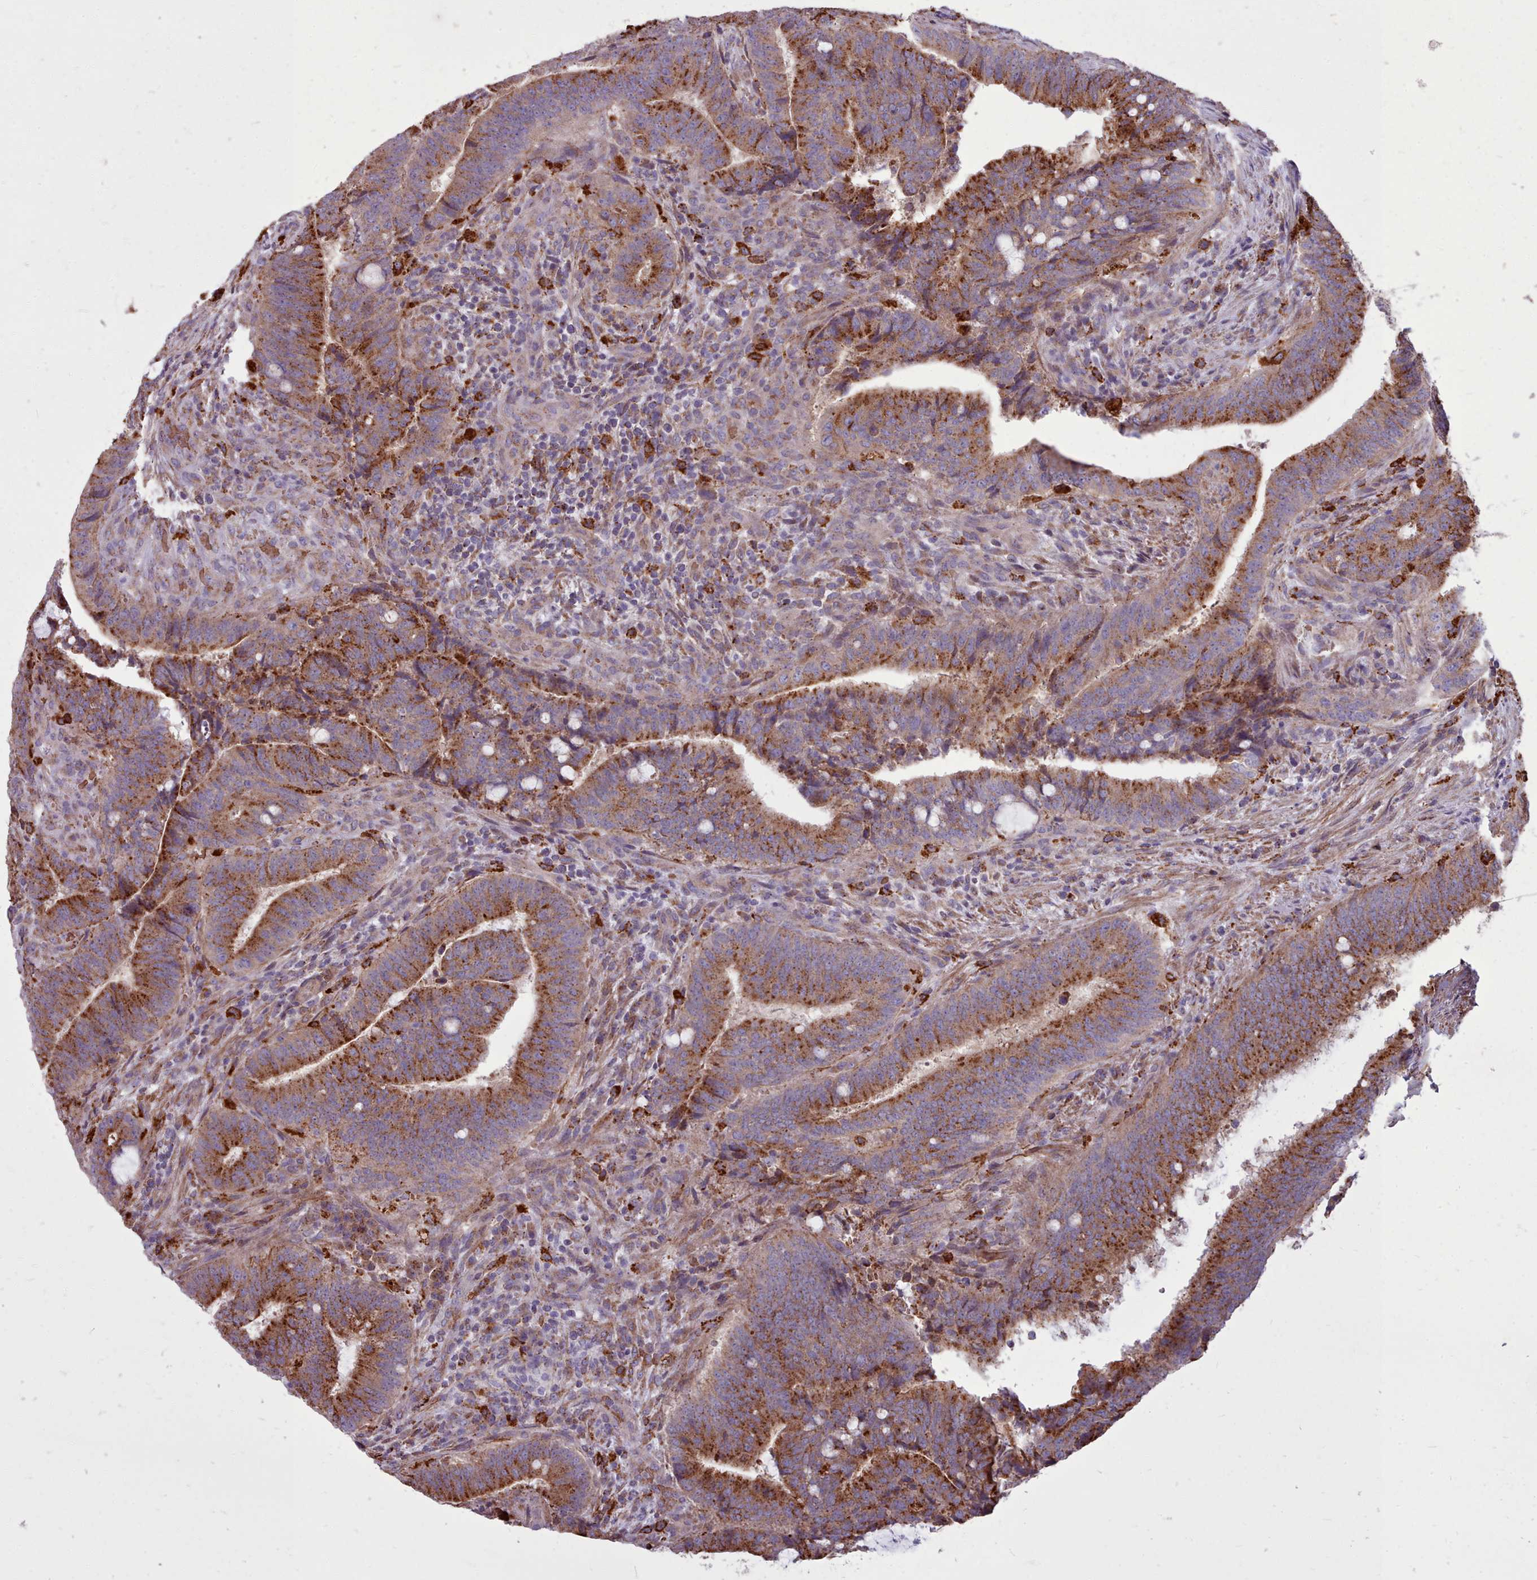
{"staining": {"intensity": "moderate", "quantity": ">75%", "location": "cytoplasmic/membranous"}, "tissue": "colorectal cancer", "cell_type": "Tumor cells", "image_type": "cancer", "snomed": [{"axis": "morphology", "description": "Adenocarcinoma, NOS"}, {"axis": "topography", "description": "Colon"}], "caption": "Immunohistochemical staining of colorectal adenocarcinoma shows medium levels of moderate cytoplasmic/membranous staining in approximately >75% of tumor cells. The staining was performed using DAB to visualize the protein expression in brown, while the nuclei were stained in blue with hematoxylin (Magnification: 20x).", "gene": "PACSIN3", "patient": {"sex": "female", "age": 43}}